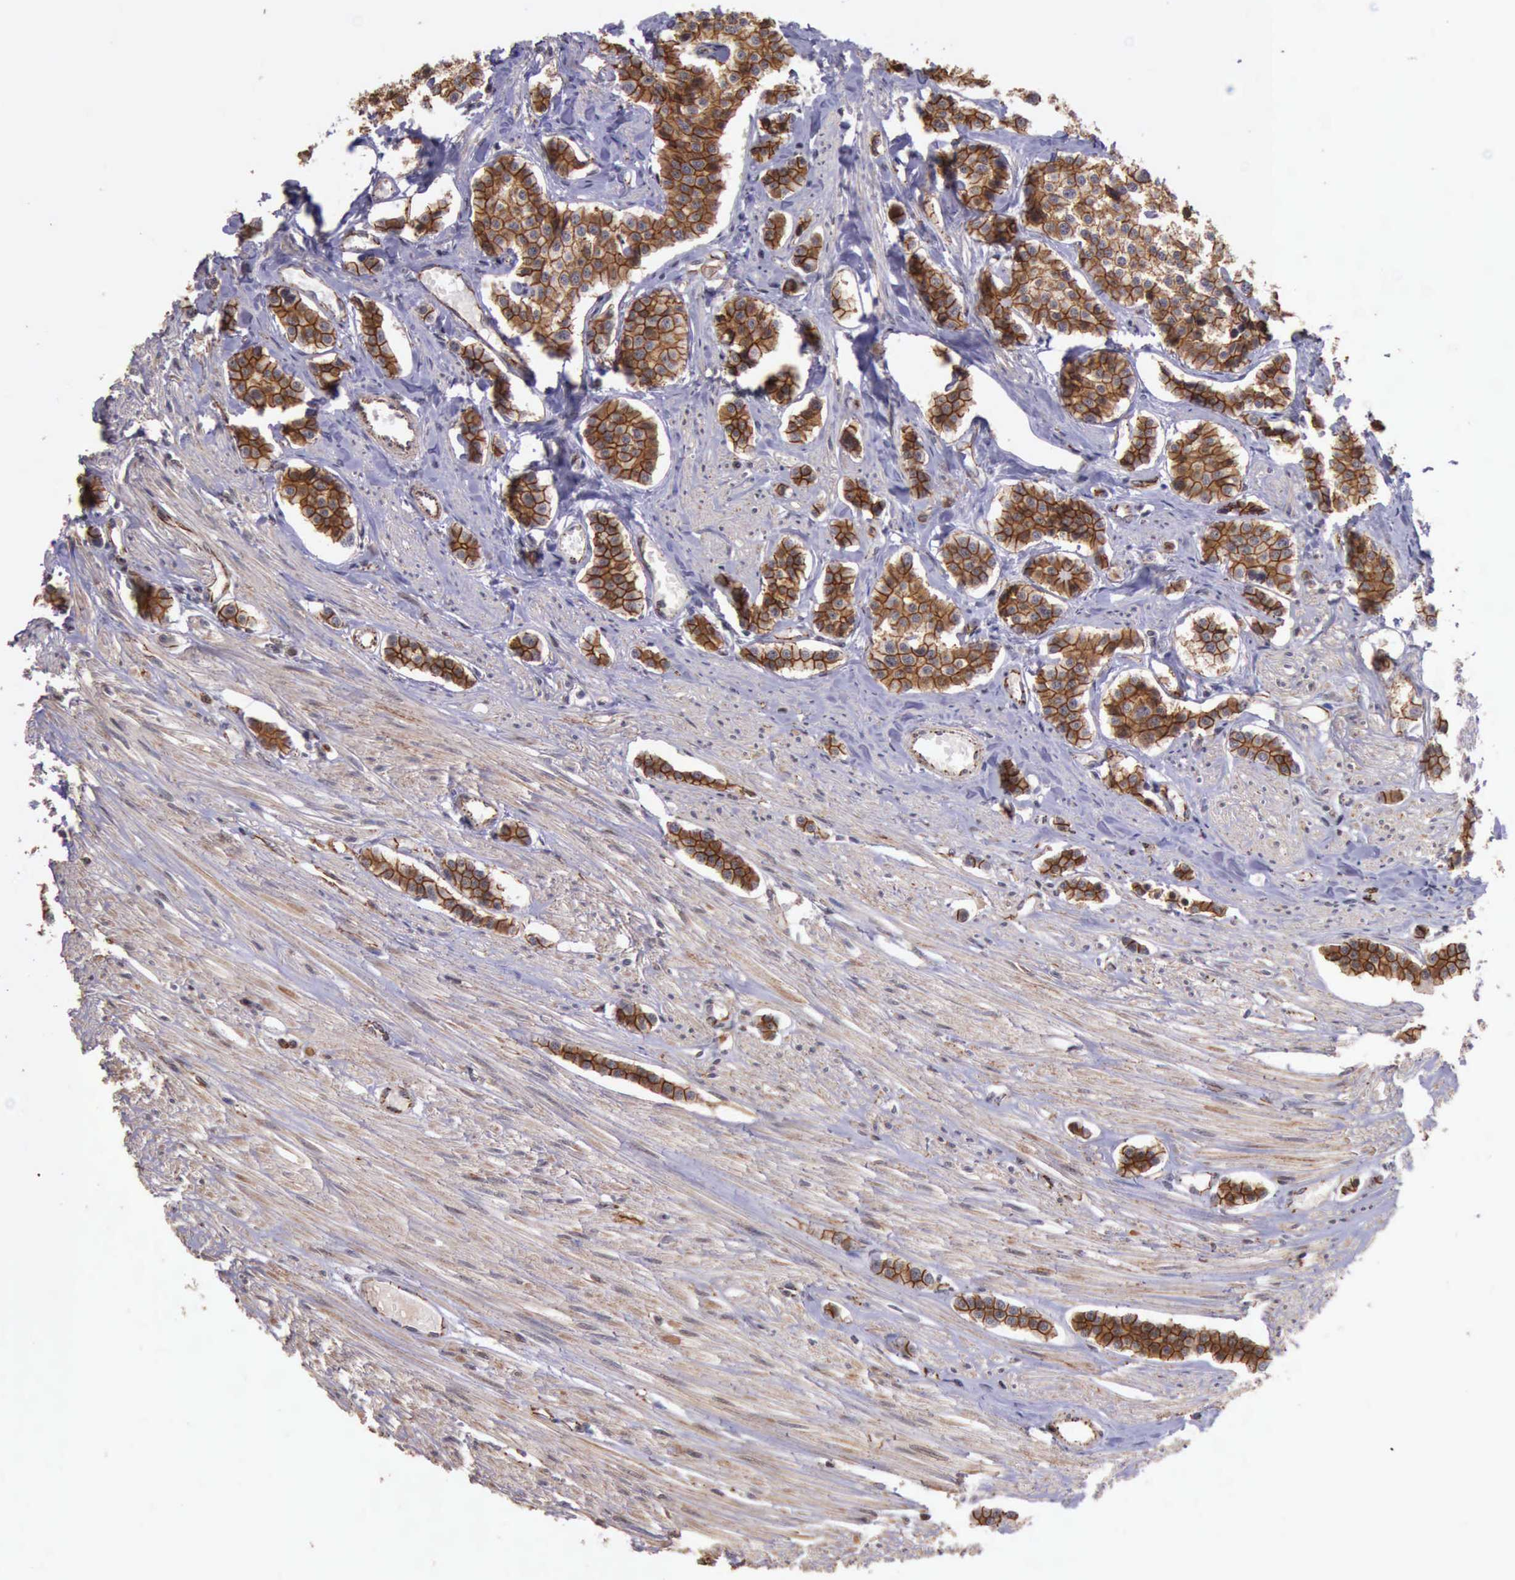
{"staining": {"intensity": "moderate", "quantity": ">75%", "location": "cytoplasmic/membranous"}, "tissue": "carcinoid", "cell_type": "Tumor cells", "image_type": "cancer", "snomed": [{"axis": "morphology", "description": "Carcinoid, malignant, NOS"}, {"axis": "topography", "description": "Small intestine"}], "caption": "Immunohistochemical staining of human carcinoid demonstrates medium levels of moderate cytoplasmic/membranous positivity in about >75% of tumor cells. Immunohistochemistry (ihc) stains the protein in brown and the nuclei are stained blue.", "gene": "CTNNB1", "patient": {"sex": "male", "age": 60}}